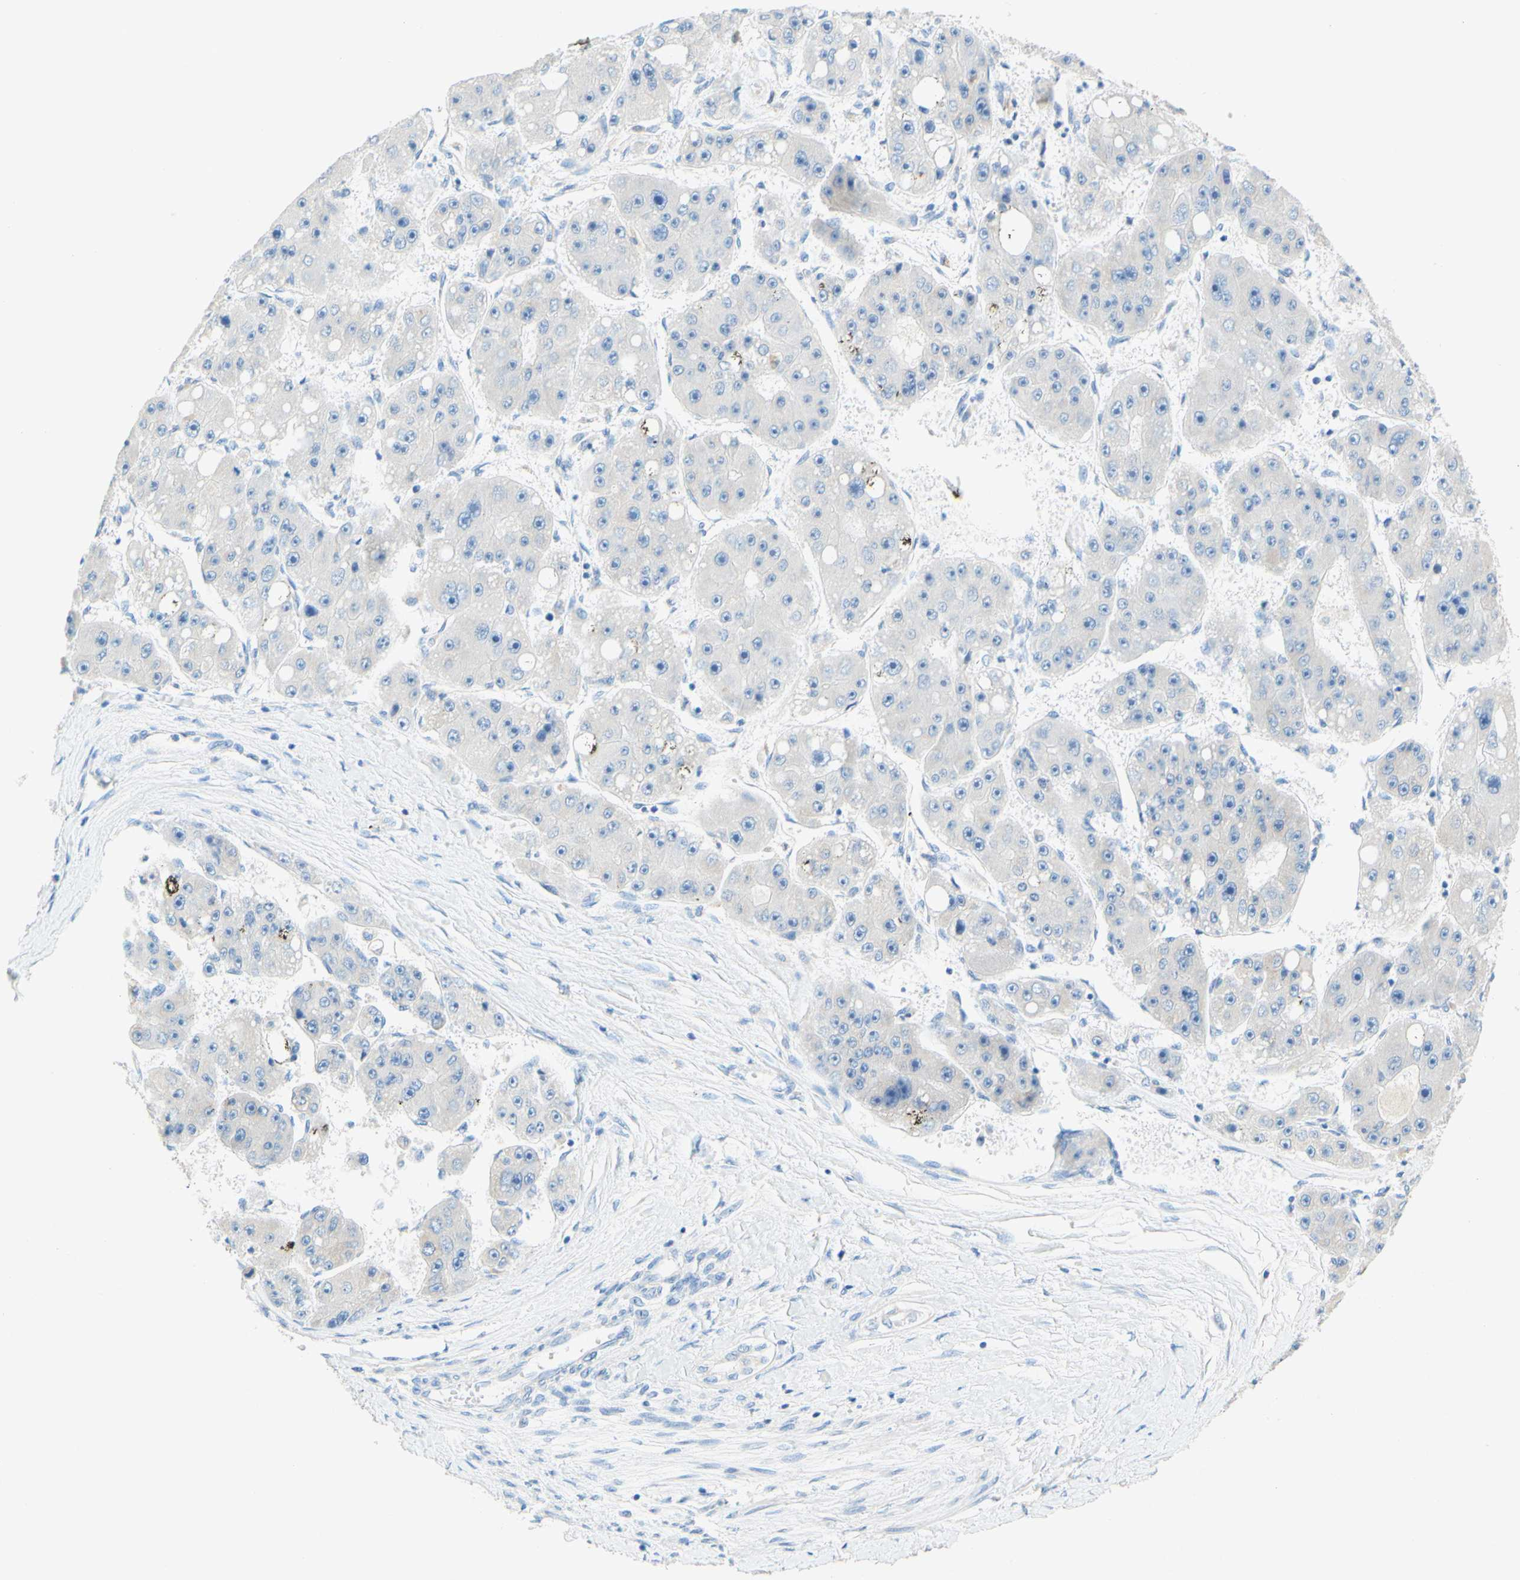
{"staining": {"intensity": "negative", "quantity": "none", "location": "none"}, "tissue": "liver cancer", "cell_type": "Tumor cells", "image_type": "cancer", "snomed": [{"axis": "morphology", "description": "Carcinoma, Hepatocellular, NOS"}, {"axis": "topography", "description": "Liver"}], "caption": "DAB (3,3'-diaminobenzidine) immunohistochemical staining of liver cancer (hepatocellular carcinoma) reveals no significant expression in tumor cells.", "gene": "SLC46A1", "patient": {"sex": "female", "age": 61}}